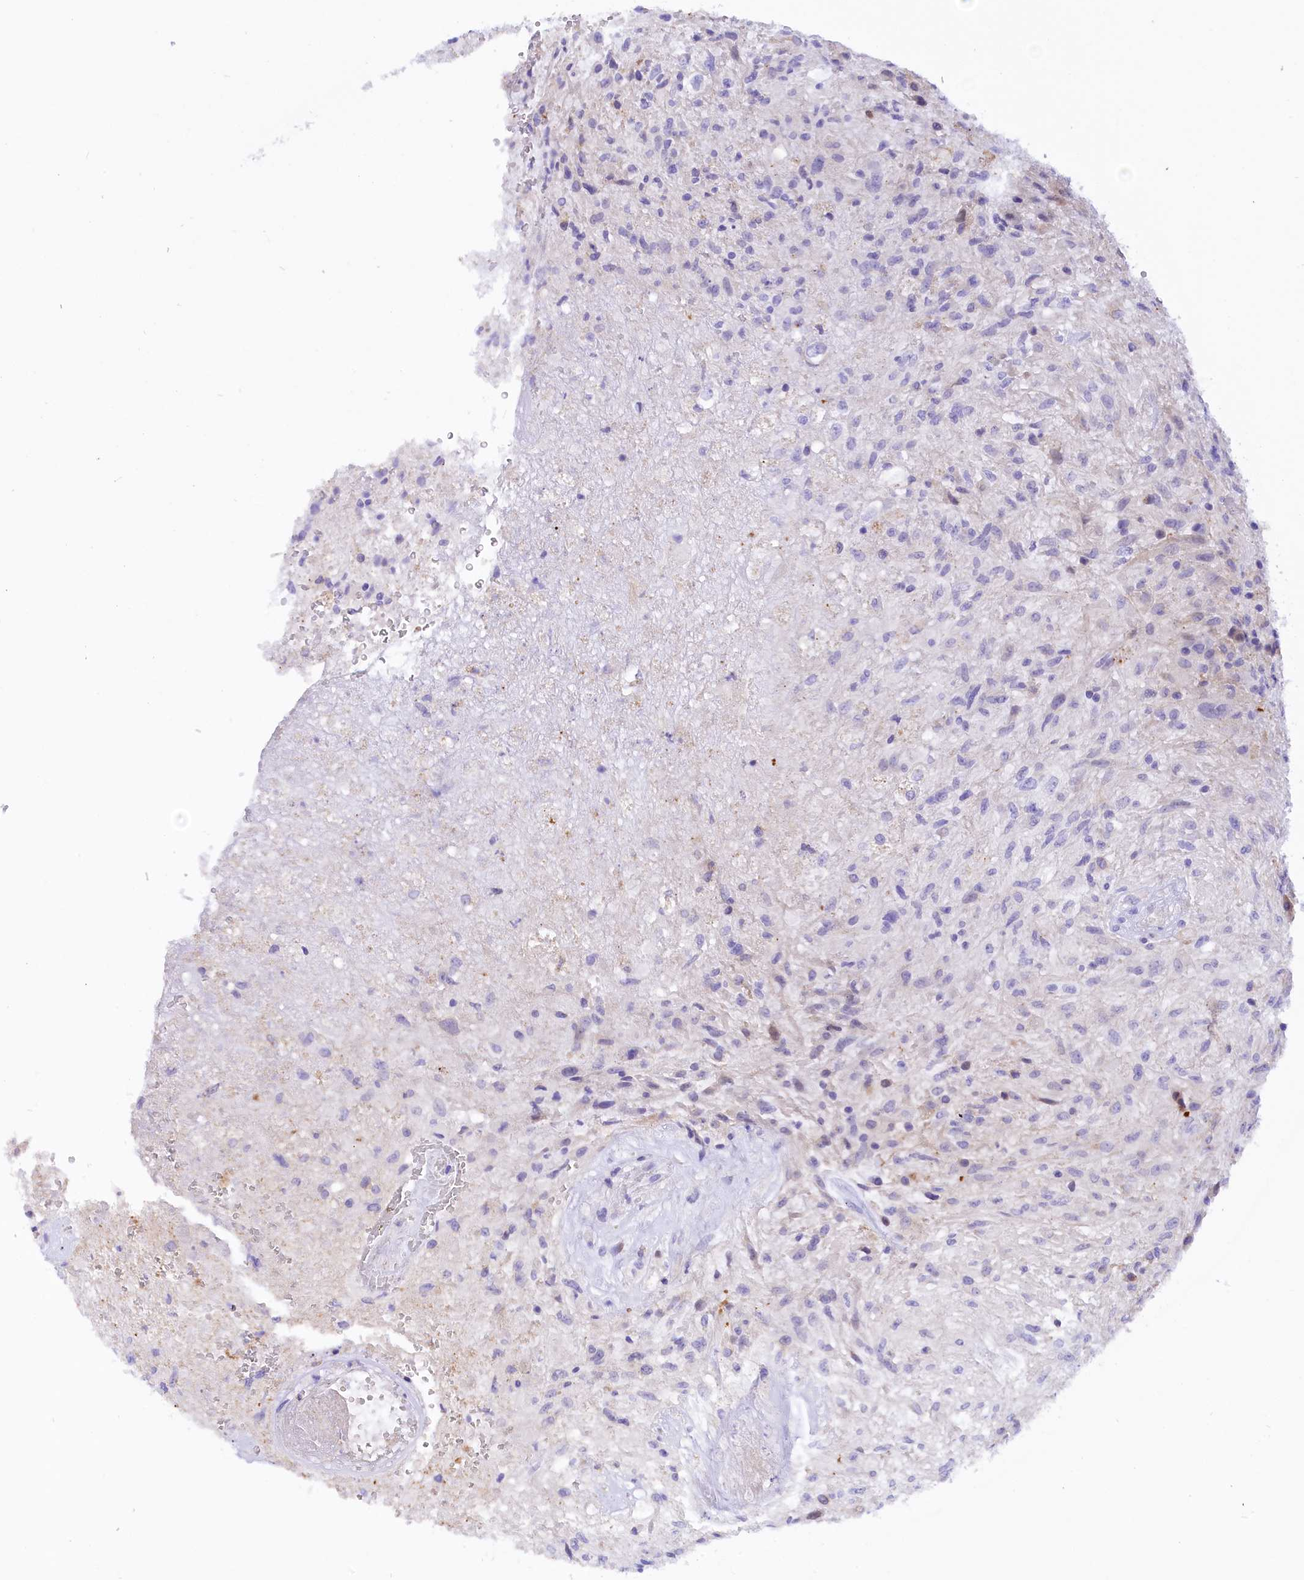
{"staining": {"intensity": "negative", "quantity": "none", "location": "none"}, "tissue": "glioma", "cell_type": "Tumor cells", "image_type": "cancer", "snomed": [{"axis": "morphology", "description": "Glioma, malignant, High grade"}, {"axis": "topography", "description": "Brain"}], "caption": "High-grade glioma (malignant) was stained to show a protein in brown. There is no significant positivity in tumor cells.", "gene": "COL6A5", "patient": {"sex": "male", "age": 56}}